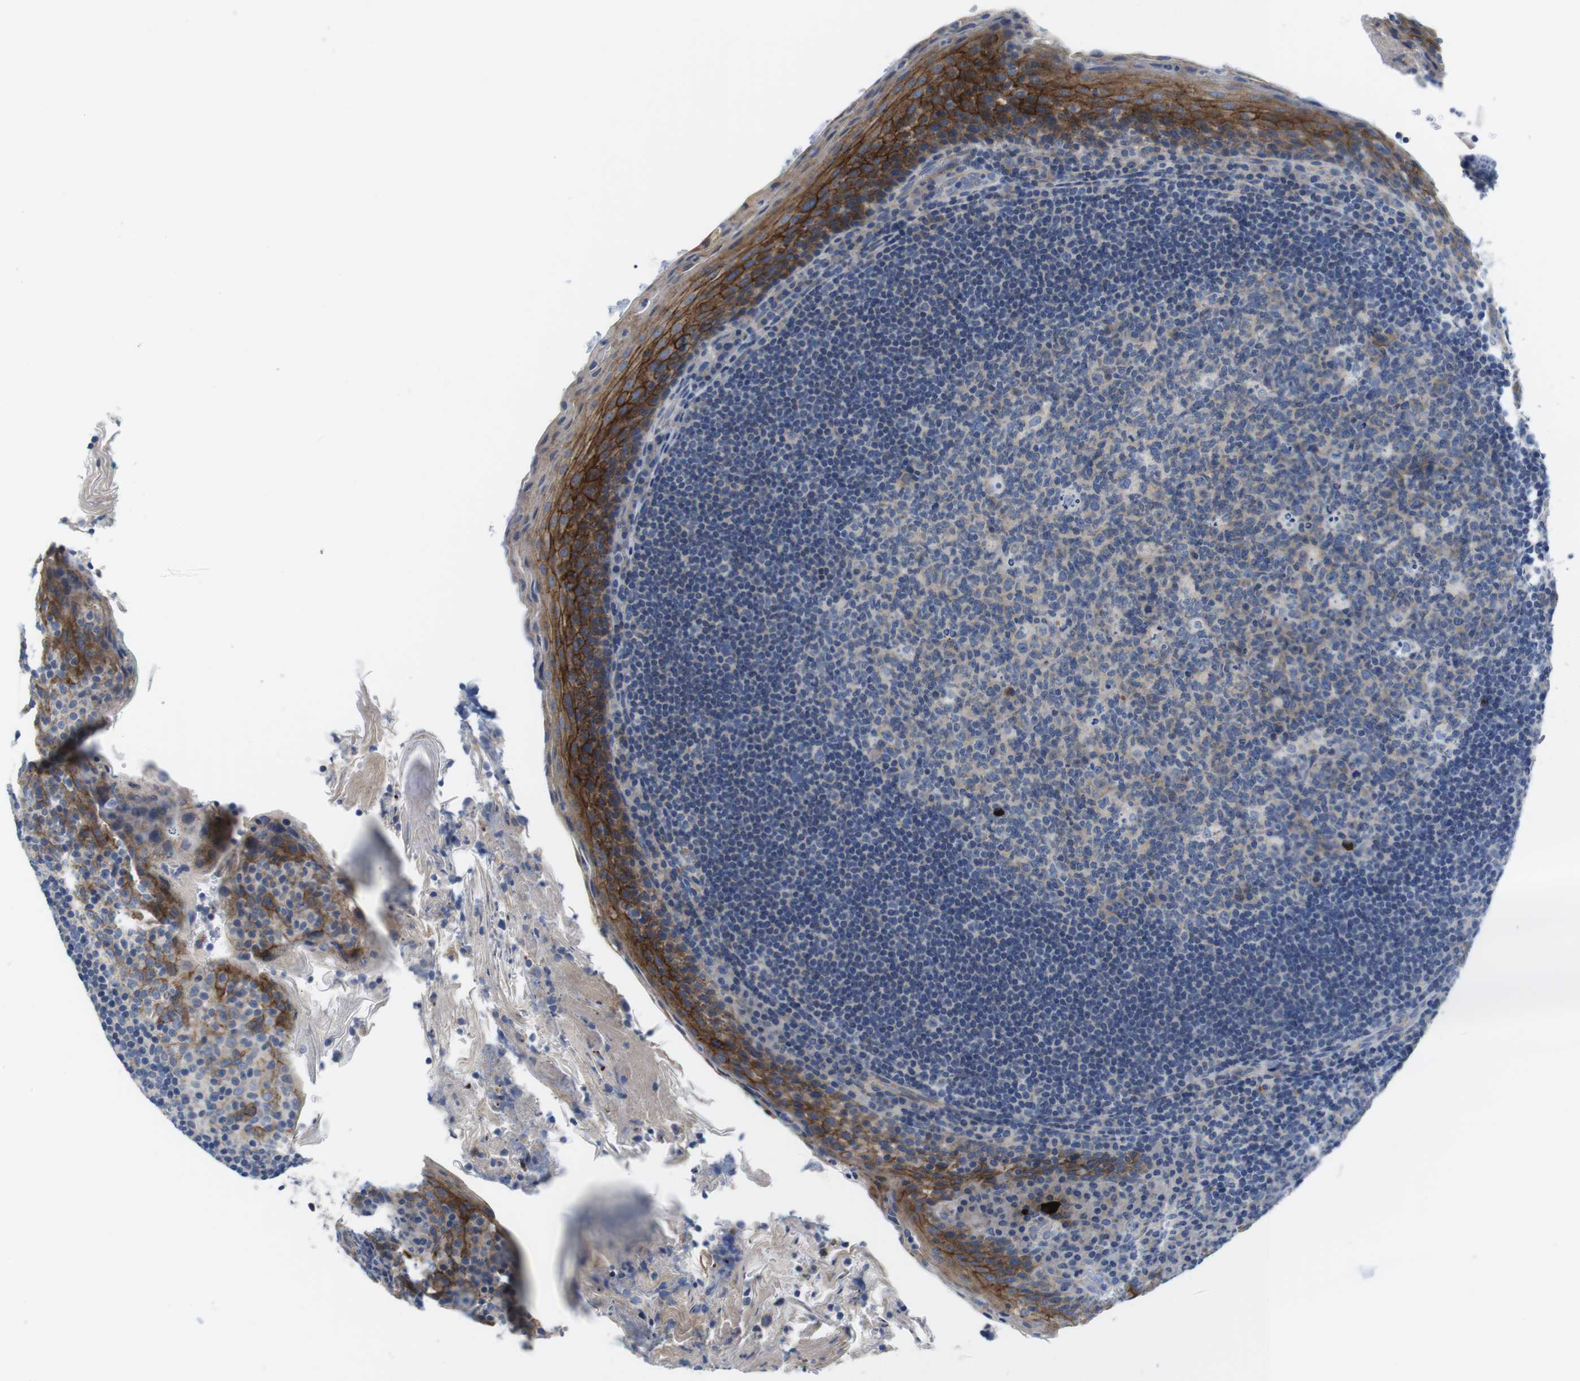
{"staining": {"intensity": "weak", "quantity": "<25%", "location": "cytoplasmic/membranous"}, "tissue": "tonsil", "cell_type": "Germinal center cells", "image_type": "normal", "snomed": [{"axis": "morphology", "description": "Normal tissue, NOS"}, {"axis": "topography", "description": "Tonsil"}], "caption": "This is a photomicrograph of IHC staining of unremarkable tonsil, which shows no expression in germinal center cells.", "gene": "SCRIB", "patient": {"sex": "male", "age": 17}}